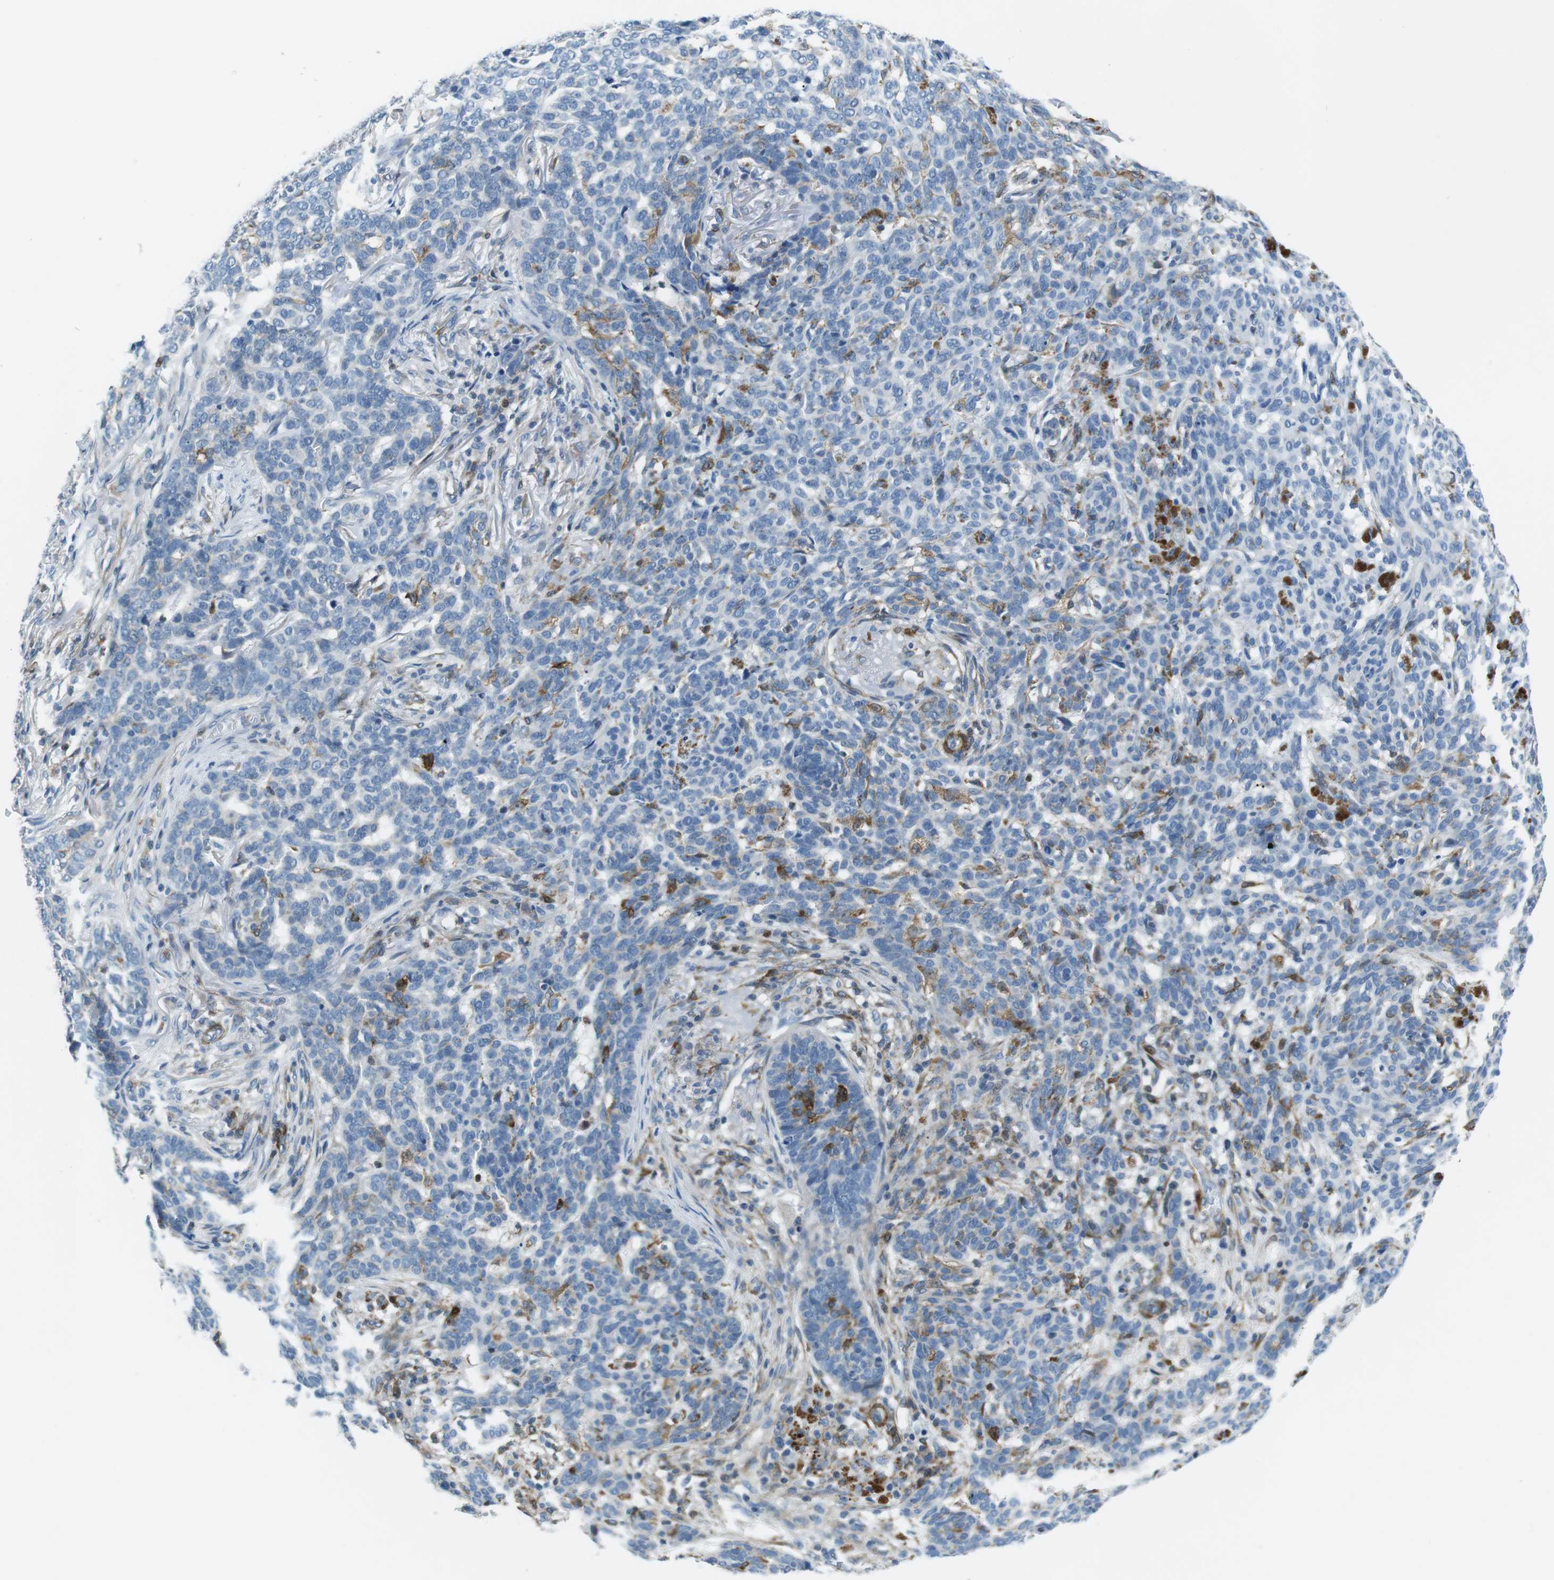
{"staining": {"intensity": "moderate", "quantity": "<25%", "location": "cytoplasmic/membranous"}, "tissue": "skin cancer", "cell_type": "Tumor cells", "image_type": "cancer", "snomed": [{"axis": "morphology", "description": "Basal cell carcinoma"}, {"axis": "topography", "description": "Skin"}], "caption": "A photomicrograph of human skin basal cell carcinoma stained for a protein shows moderate cytoplasmic/membranous brown staining in tumor cells.", "gene": "PHLDA1", "patient": {"sex": "male", "age": 85}}